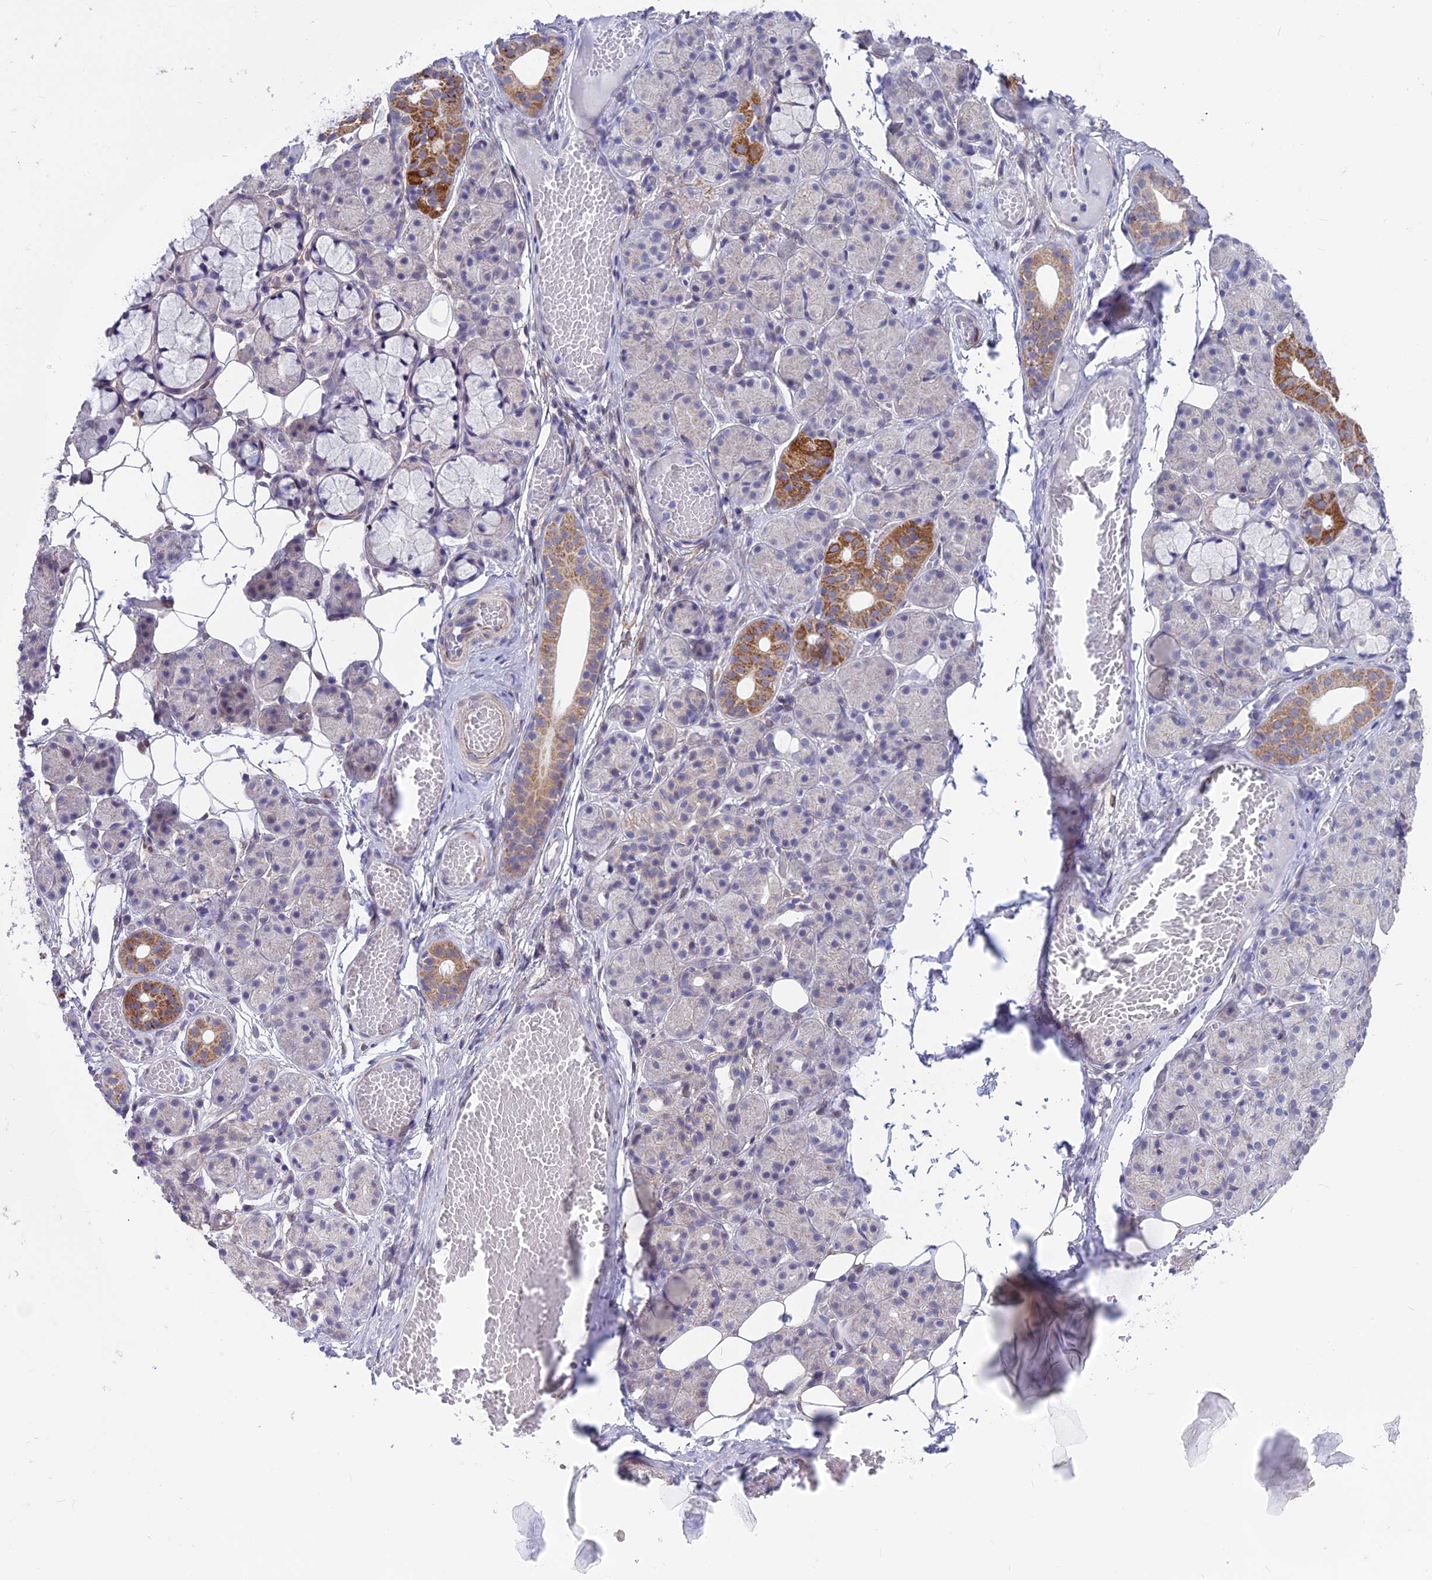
{"staining": {"intensity": "strong", "quantity": "<25%", "location": "cytoplasmic/membranous"}, "tissue": "salivary gland", "cell_type": "Glandular cells", "image_type": "normal", "snomed": [{"axis": "morphology", "description": "Normal tissue, NOS"}, {"axis": "topography", "description": "Salivary gland"}], "caption": "Protein staining of unremarkable salivary gland exhibits strong cytoplasmic/membranous staining in about <25% of glandular cells.", "gene": "PLAC9", "patient": {"sex": "male", "age": 63}}